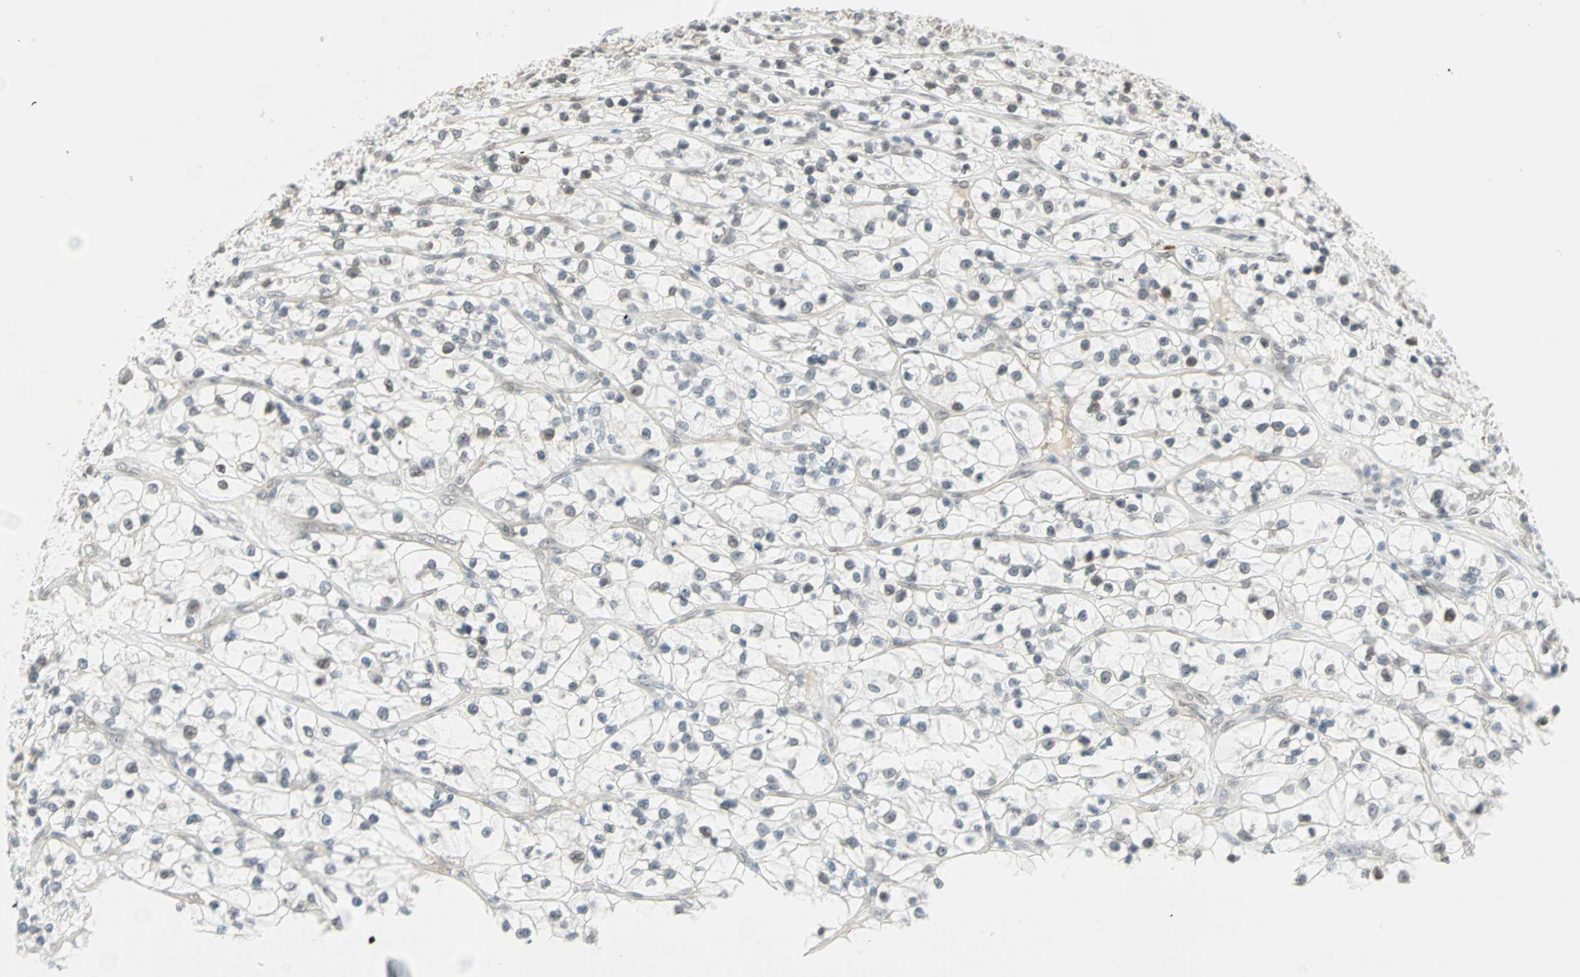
{"staining": {"intensity": "weak", "quantity": "<25%", "location": "nuclear"}, "tissue": "renal cancer", "cell_type": "Tumor cells", "image_type": "cancer", "snomed": [{"axis": "morphology", "description": "Adenocarcinoma, NOS"}, {"axis": "topography", "description": "Kidney"}], "caption": "Immunohistochemical staining of renal cancer reveals no significant expression in tumor cells. (Immunohistochemistry (ihc), brightfield microscopy, high magnification).", "gene": "BCAN", "patient": {"sex": "female", "age": 57}}